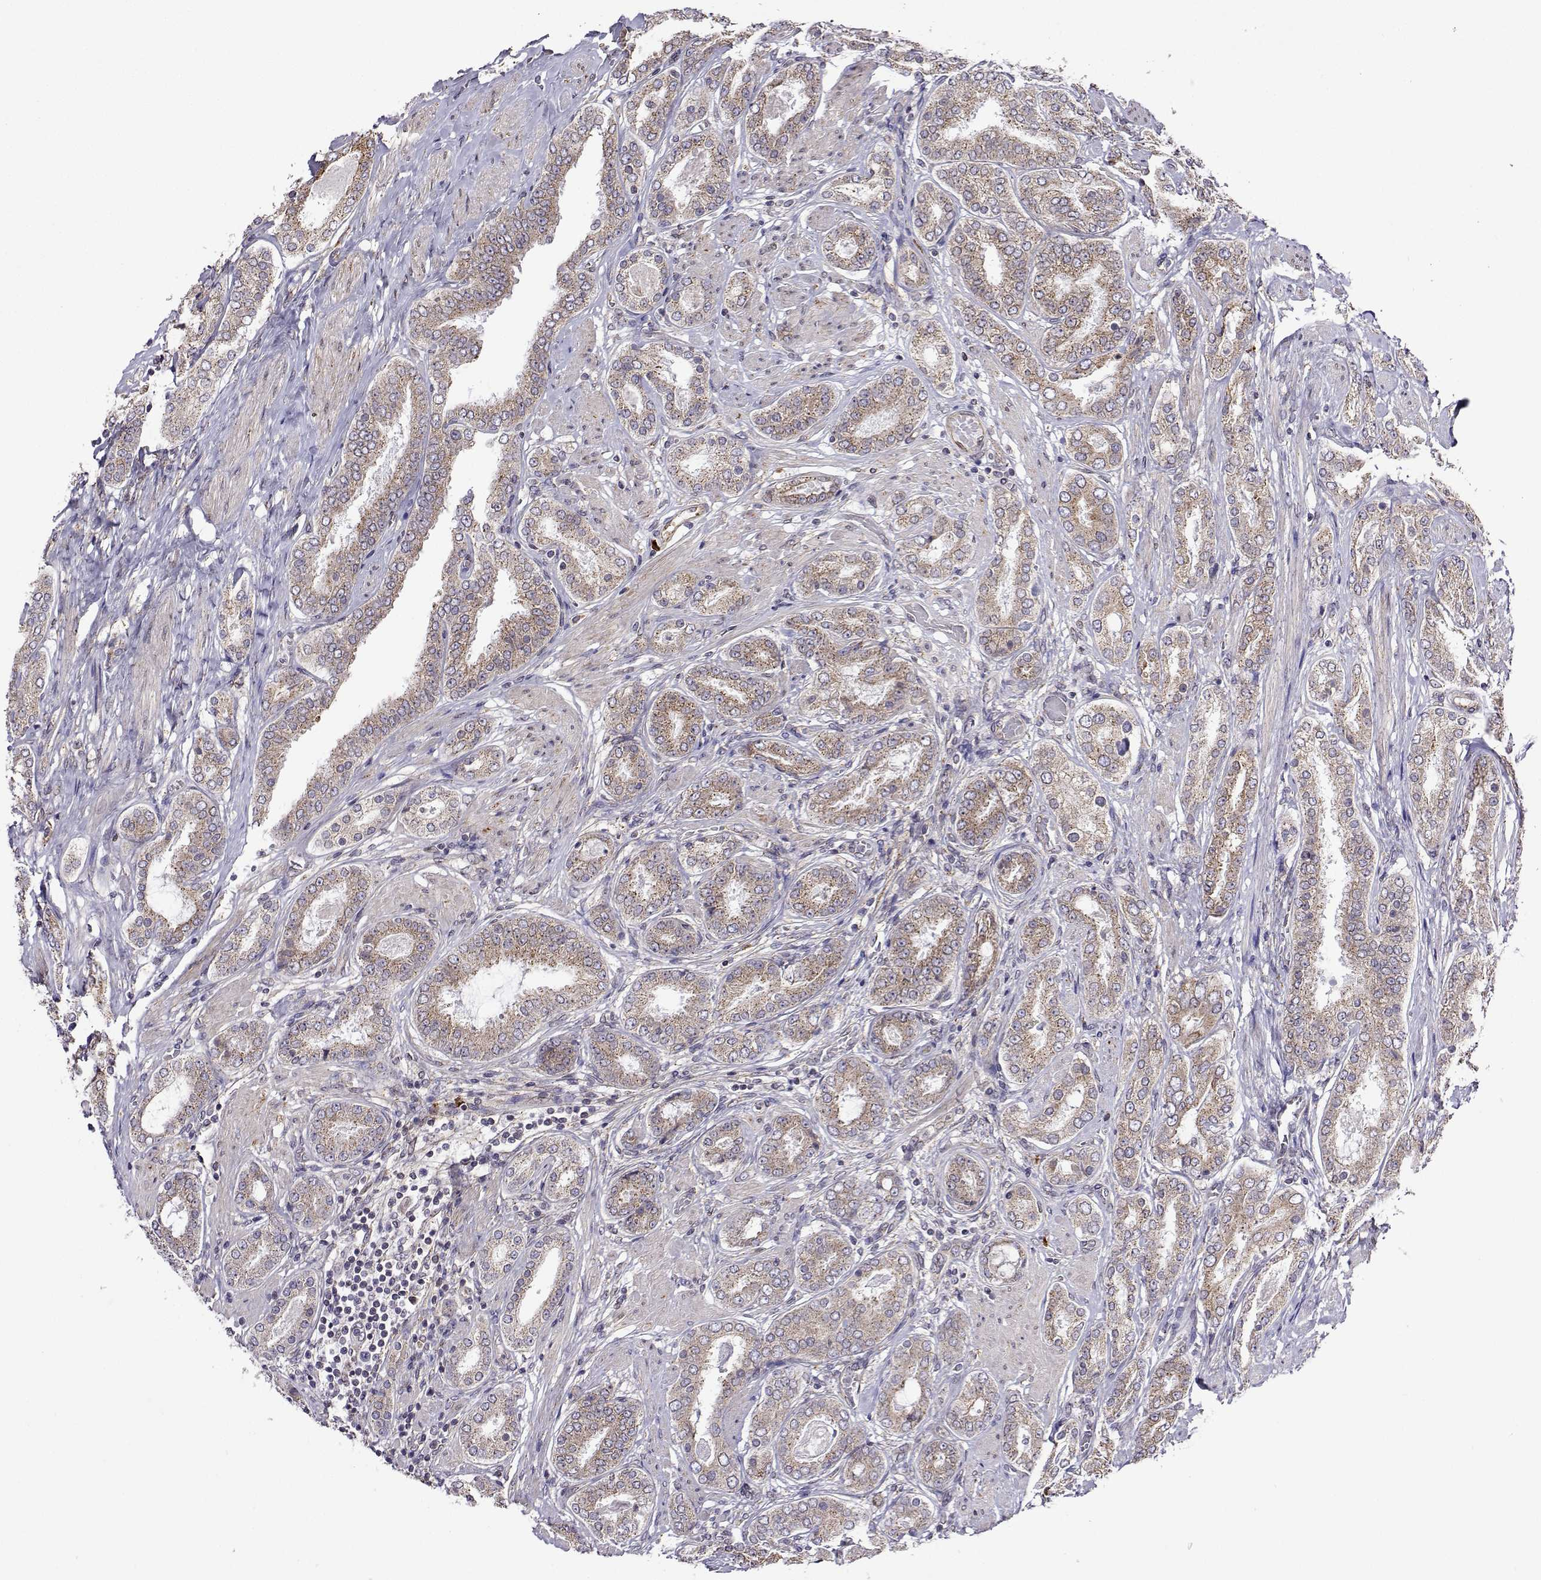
{"staining": {"intensity": "weak", "quantity": ">75%", "location": "cytoplasmic/membranous"}, "tissue": "prostate cancer", "cell_type": "Tumor cells", "image_type": "cancer", "snomed": [{"axis": "morphology", "description": "Adenocarcinoma, High grade"}, {"axis": "topography", "description": "Prostate"}], "caption": "A micrograph of adenocarcinoma (high-grade) (prostate) stained for a protein displays weak cytoplasmic/membranous brown staining in tumor cells.", "gene": "PGRMC2", "patient": {"sex": "male", "age": 63}}